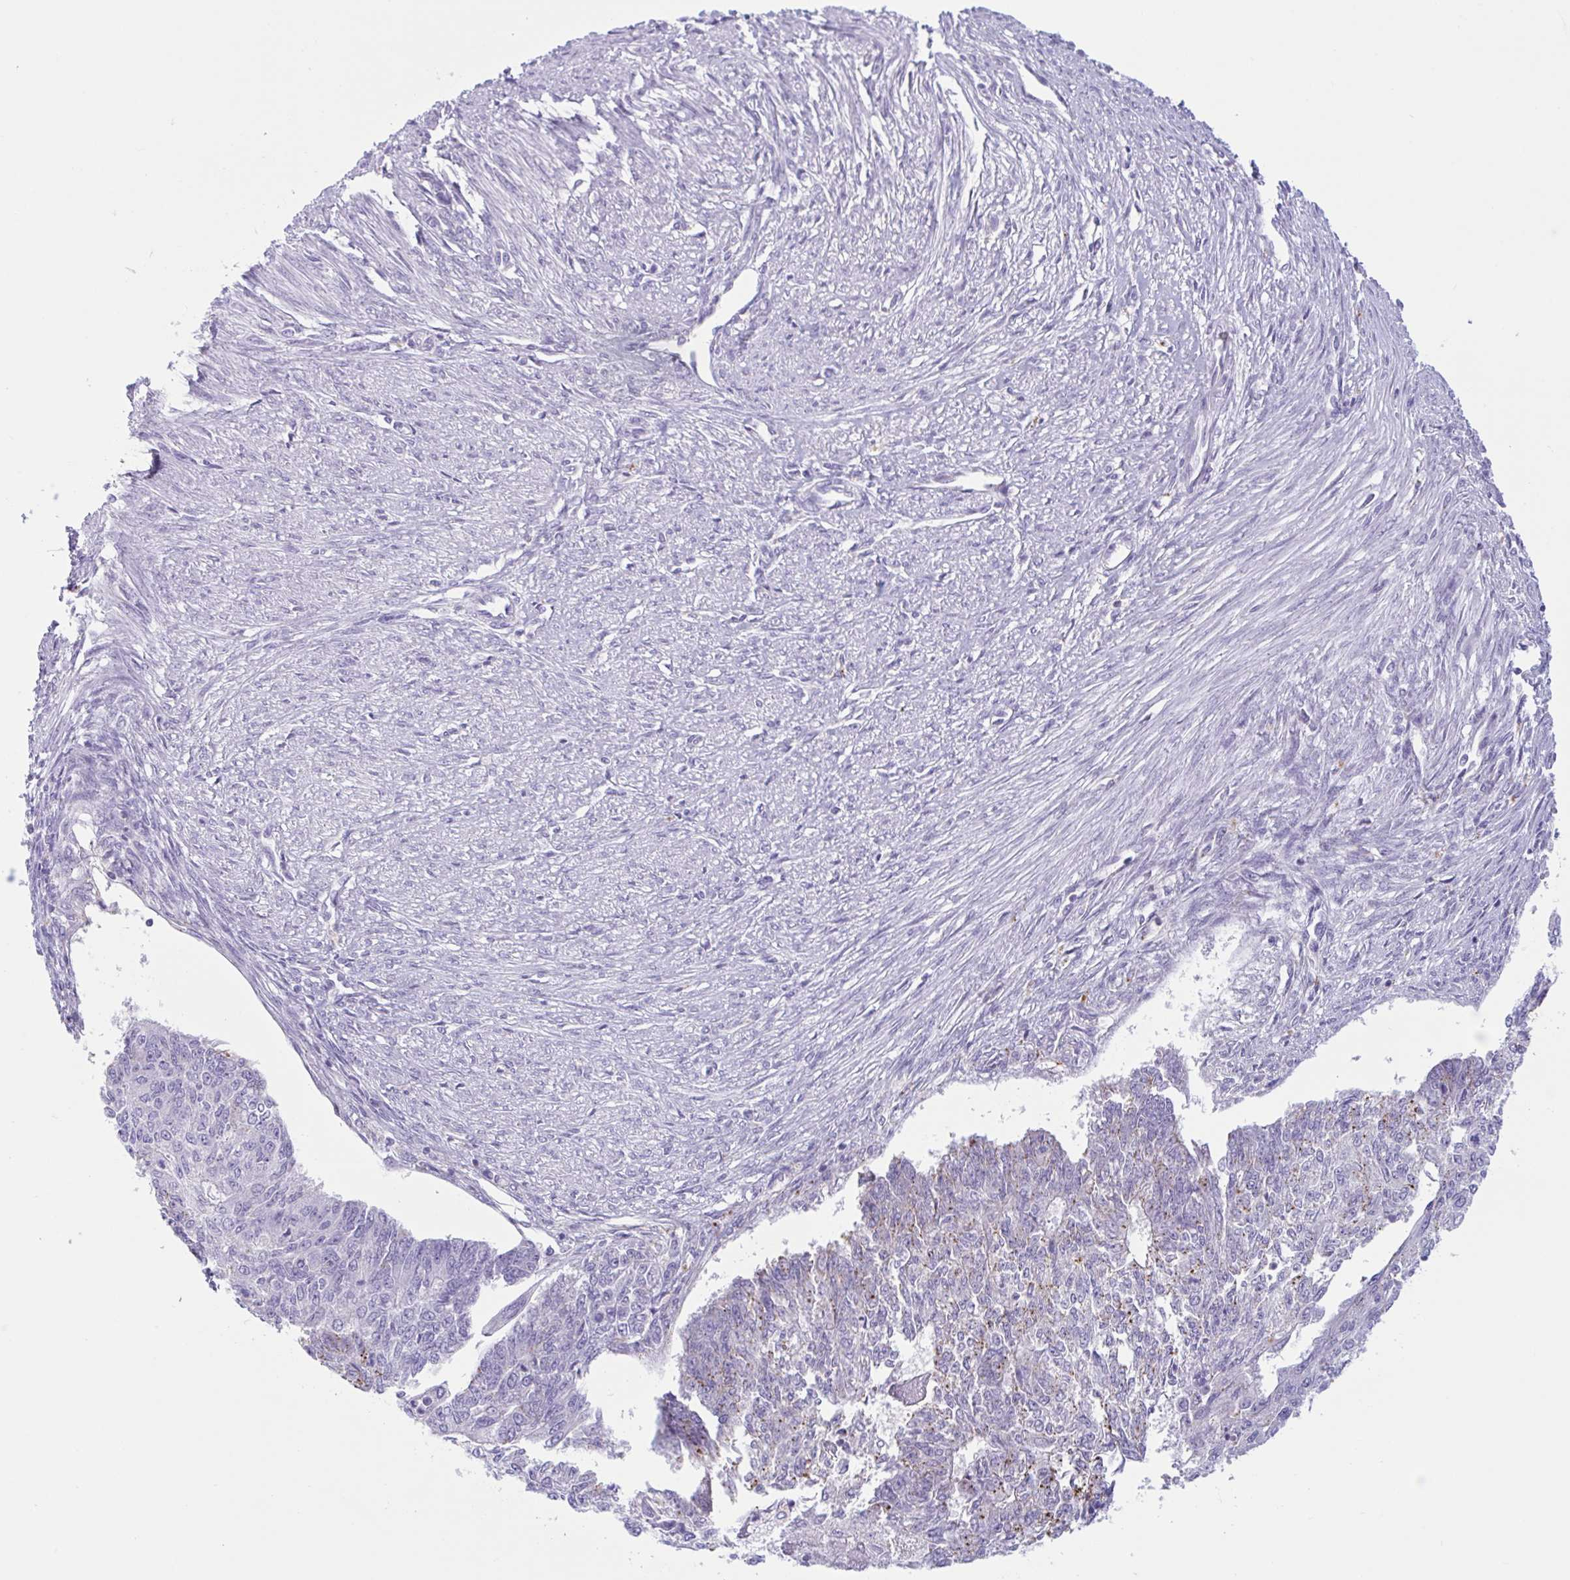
{"staining": {"intensity": "negative", "quantity": "none", "location": "none"}, "tissue": "endometrial cancer", "cell_type": "Tumor cells", "image_type": "cancer", "snomed": [{"axis": "morphology", "description": "Adenocarcinoma, NOS"}, {"axis": "topography", "description": "Endometrium"}], "caption": "A histopathology image of endometrial cancer stained for a protein exhibits no brown staining in tumor cells.", "gene": "XCL1", "patient": {"sex": "female", "age": 32}}